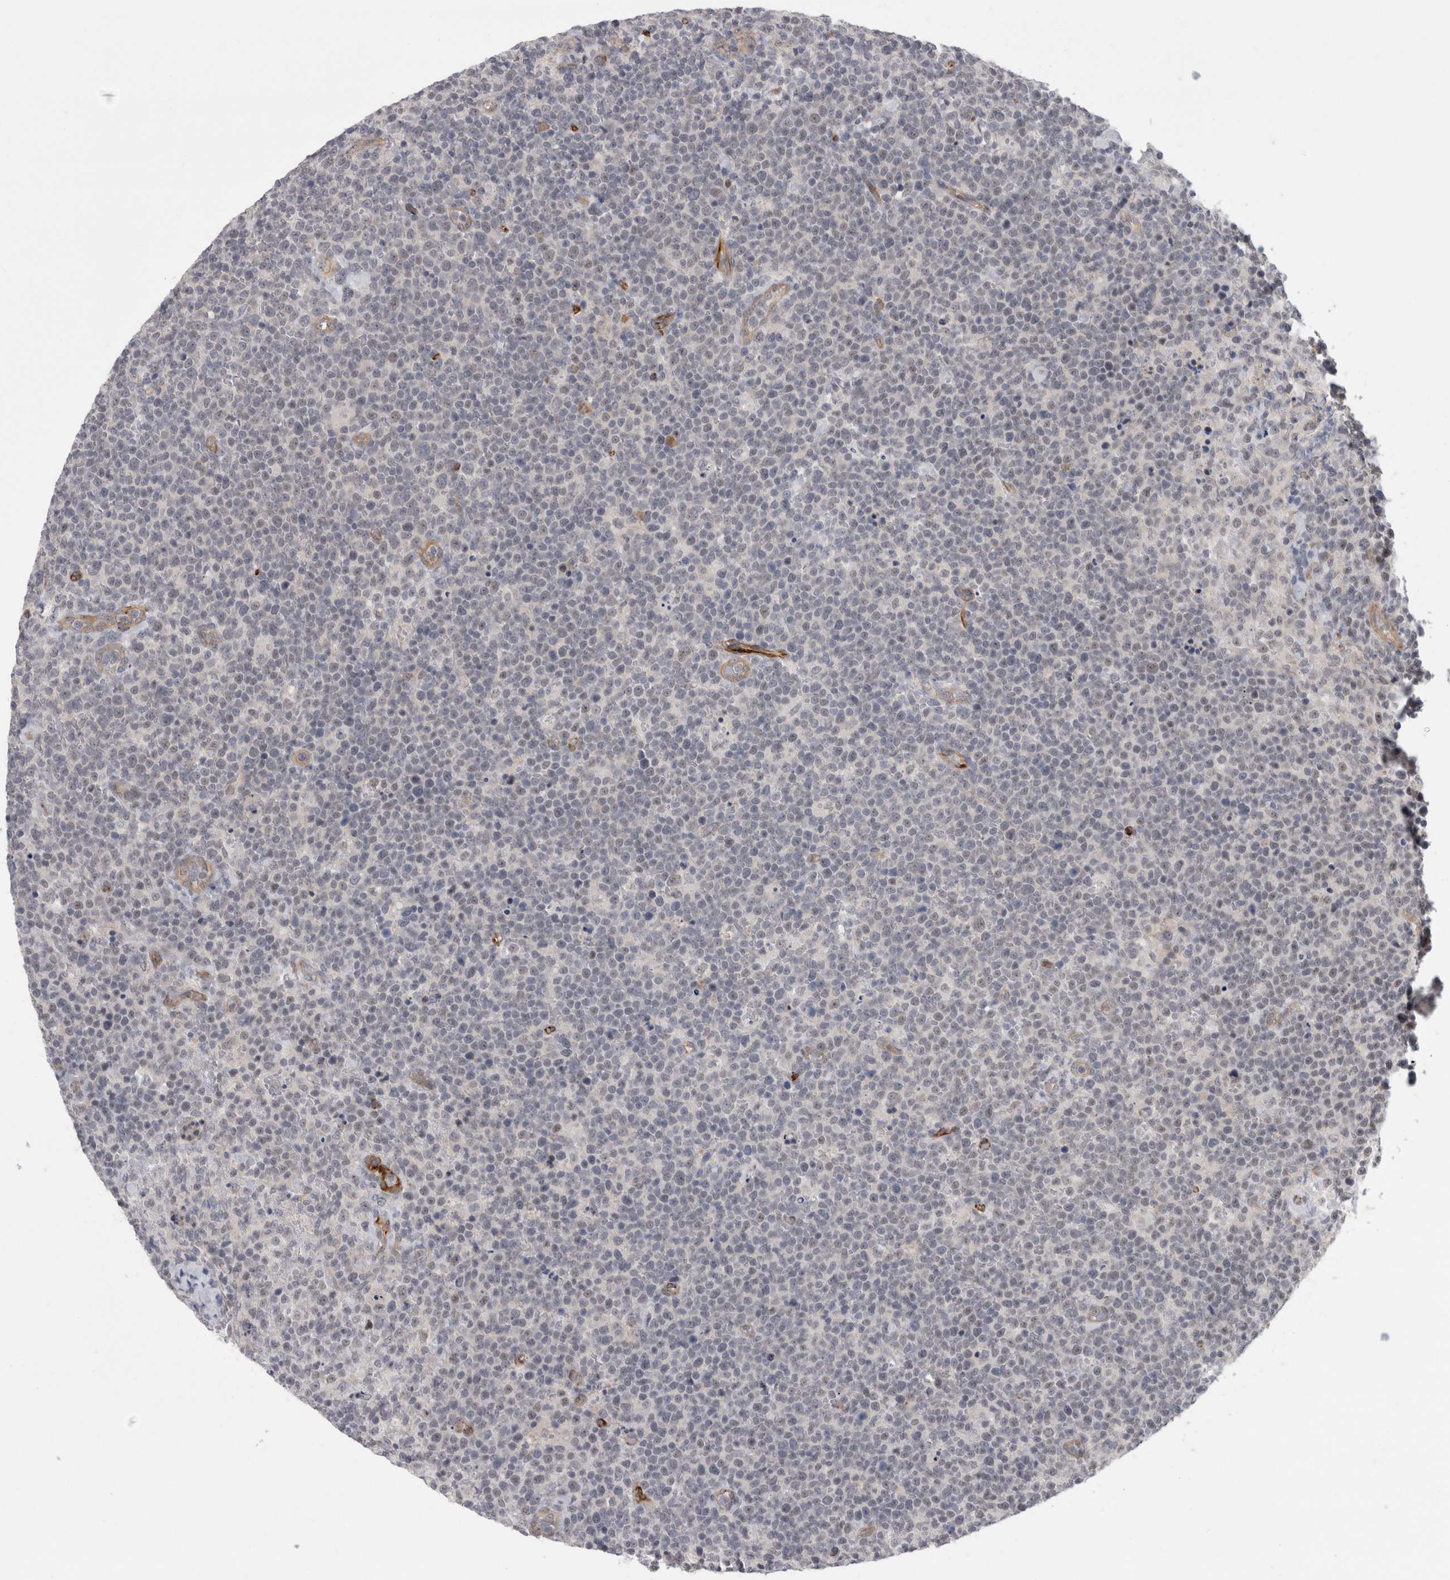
{"staining": {"intensity": "negative", "quantity": "none", "location": "none"}, "tissue": "lymphoma", "cell_type": "Tumor cells", "image_type": "cancer", "snomed": [{"axis": "morphology", "description": "Malignant lymphoma, non-Hodgkin's type, High grade"}, {"axis": "topography", "description": "Lymph node"}], "caption": "The histopathology image displays no staining of tumor cells in lymphoma.", "gene": "FAM83H", "patient": {"sex": "male", "age": 61}}